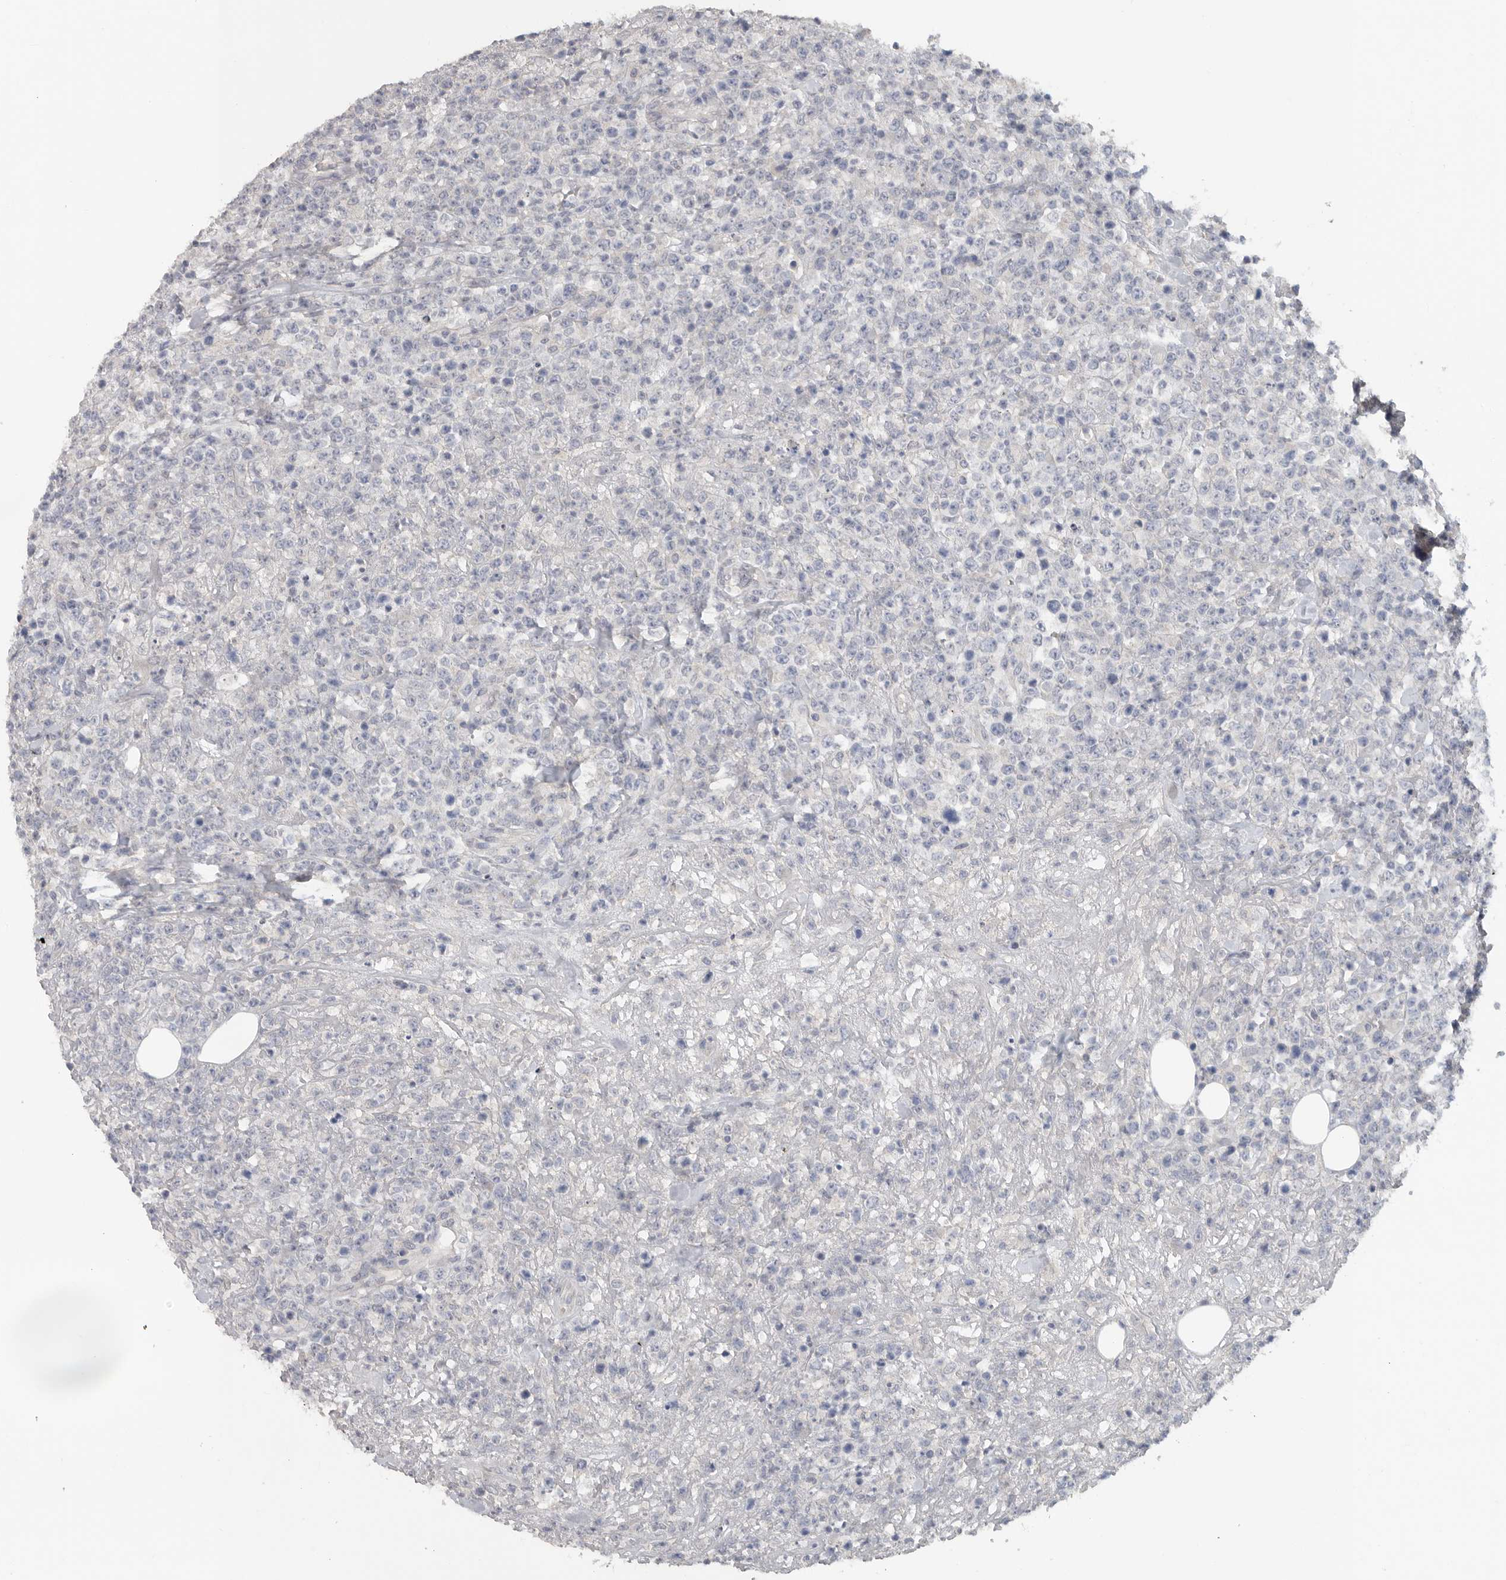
{"staining": {"intensity": "negative", "quantity": "none", "location": "none"}, "tissue": "lymphoma", "cell_type": "Tumor cells", "image_type": "cancer", "snomed": [{"axis": "morphology", "description": "Malignant lymphoma, non-Hodgkin's type, High grade"}, {"axis": "topography", "description": "Colon"}], "caption": "The immunohistochemistry image has no significant positivity in tumor cells of high-grade malignant lymphoma, non-Hodgkin's type tissue.", "gene": "REG4", "patient": {"sex": "female", "age": 53}}